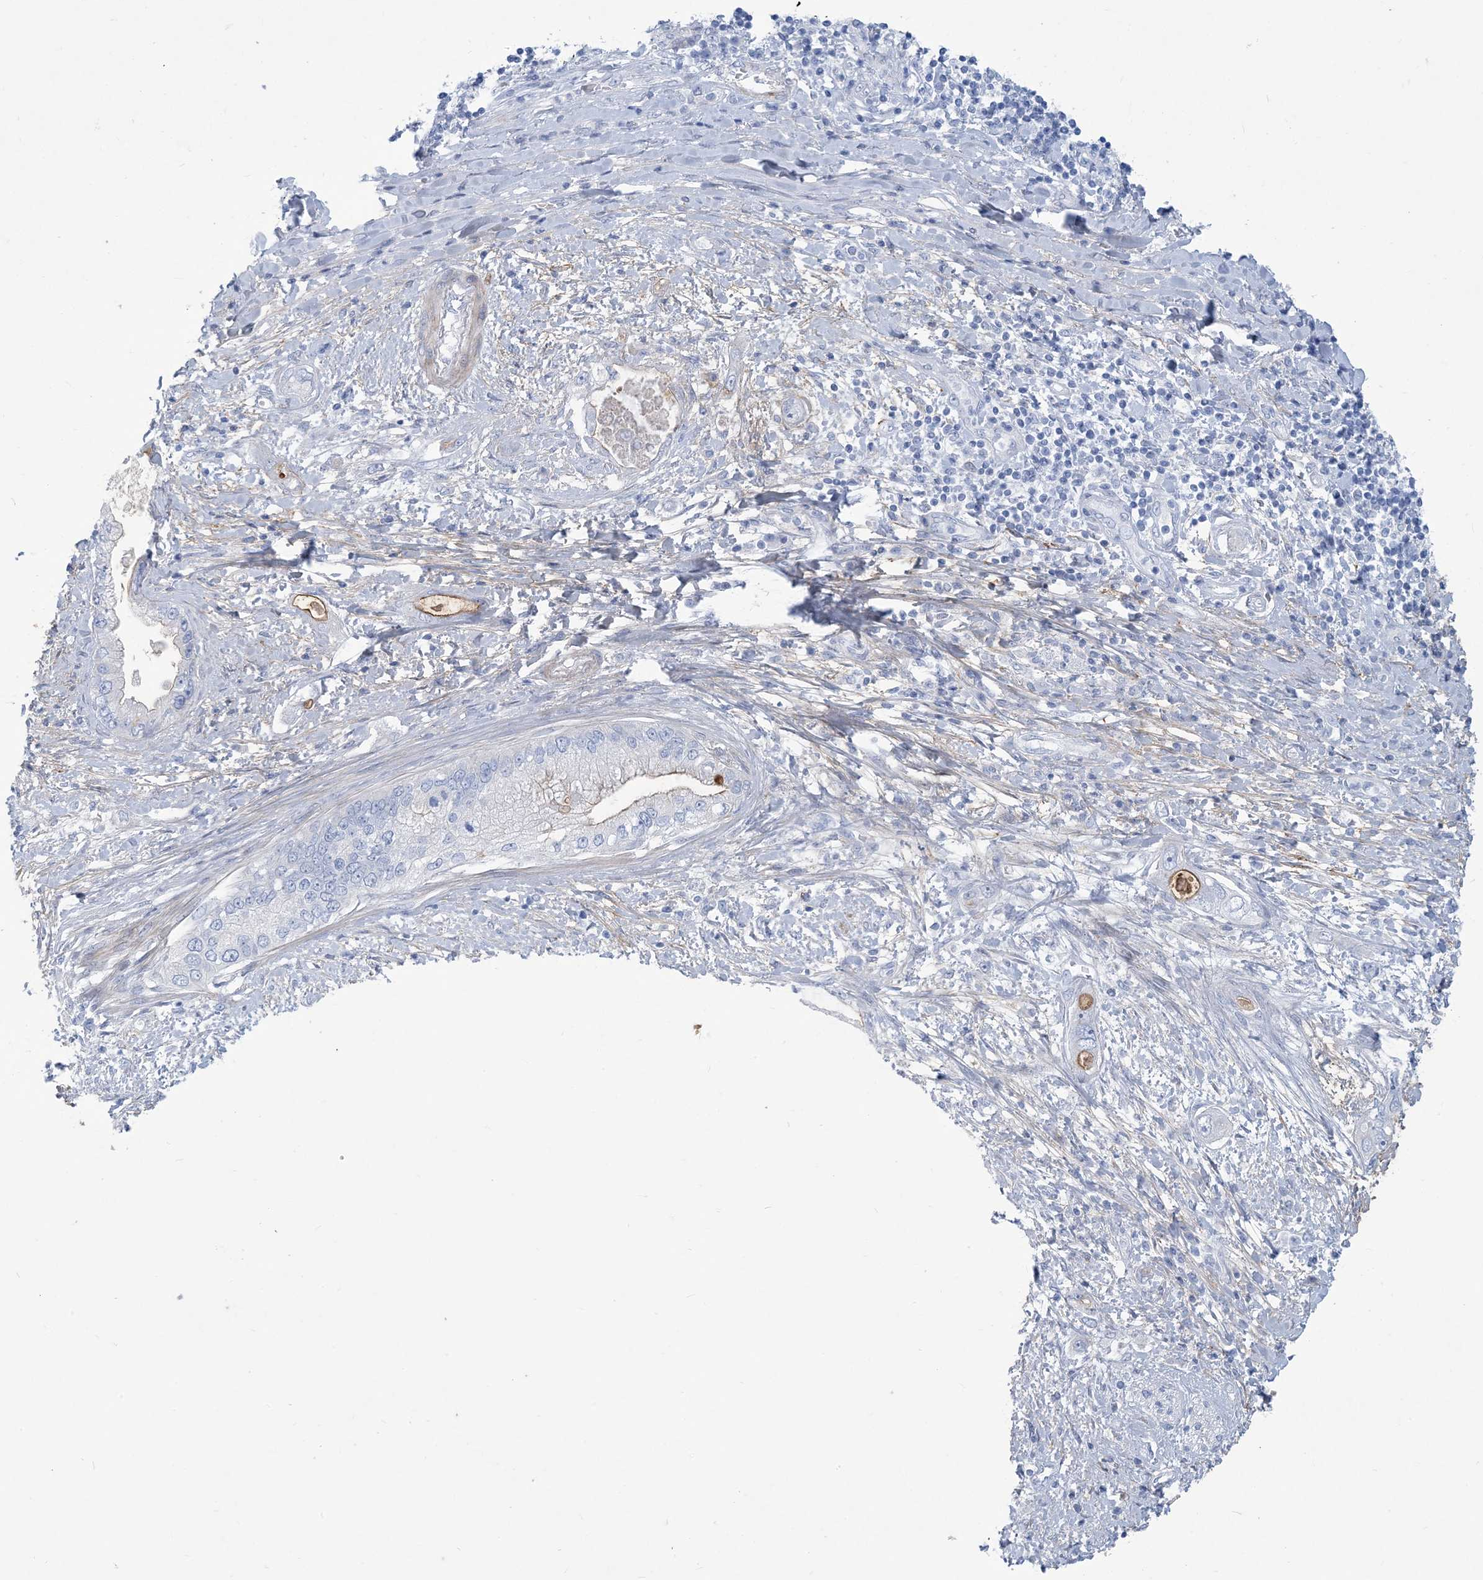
{"staining": {"intensity": "moderate", "quantity": "<25%", "location": "cytoplasmic/membranous"}, "tissue": "pancreatic cancer", "cell_type": "Tumor cells", "image_type": "cancer", "snomed": [{"axis": "morphology", "description": "Inflammation, NOS"}, {"axis": "morphology", "description": "Adenocarcinoma, NOS"}, {"axis": "topography", "description": "Pancreas"}], "caption": "Brown immunohistochemical staining in pancreatic cancer (adenocarcinoma) shows moderate cytoplasmic/membranous expression in about <25% of tumor cells.", "gene": "MOXD1", "patient": {"sex": "female", "age": 56}}